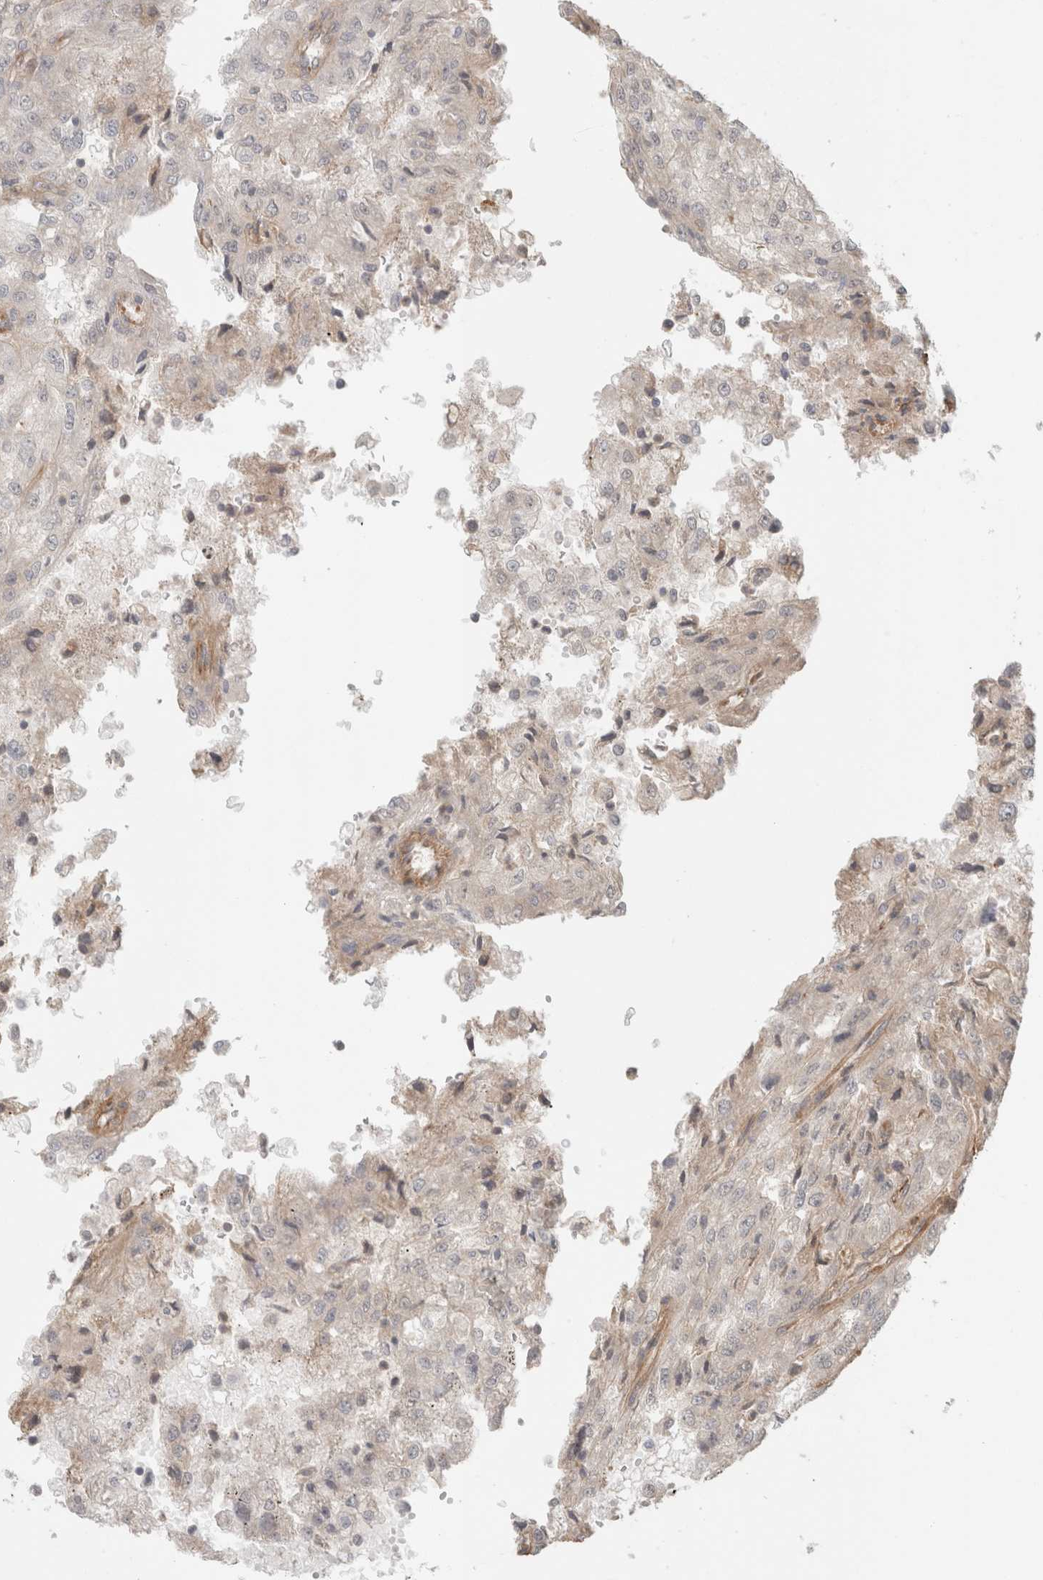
{"staining": {"intensity": "negative", "quantity": "none", "location": "none"}, "tissue": "renal cancer", "cell_type": "Tumor cells", "image_type": "cancer", "snomed": [{"axis": "morphology", "description": "Adenocarcinoma, NOS"}, {"axis": "topography", "description": "Kidney"}], "caption": "IHC of adenocarcinoma (renal) shows no staining in tumor cells. (DAB IHC, high magnification).", "gene": "HSPG2", "patient": {"sex": "female", "age": 54}}